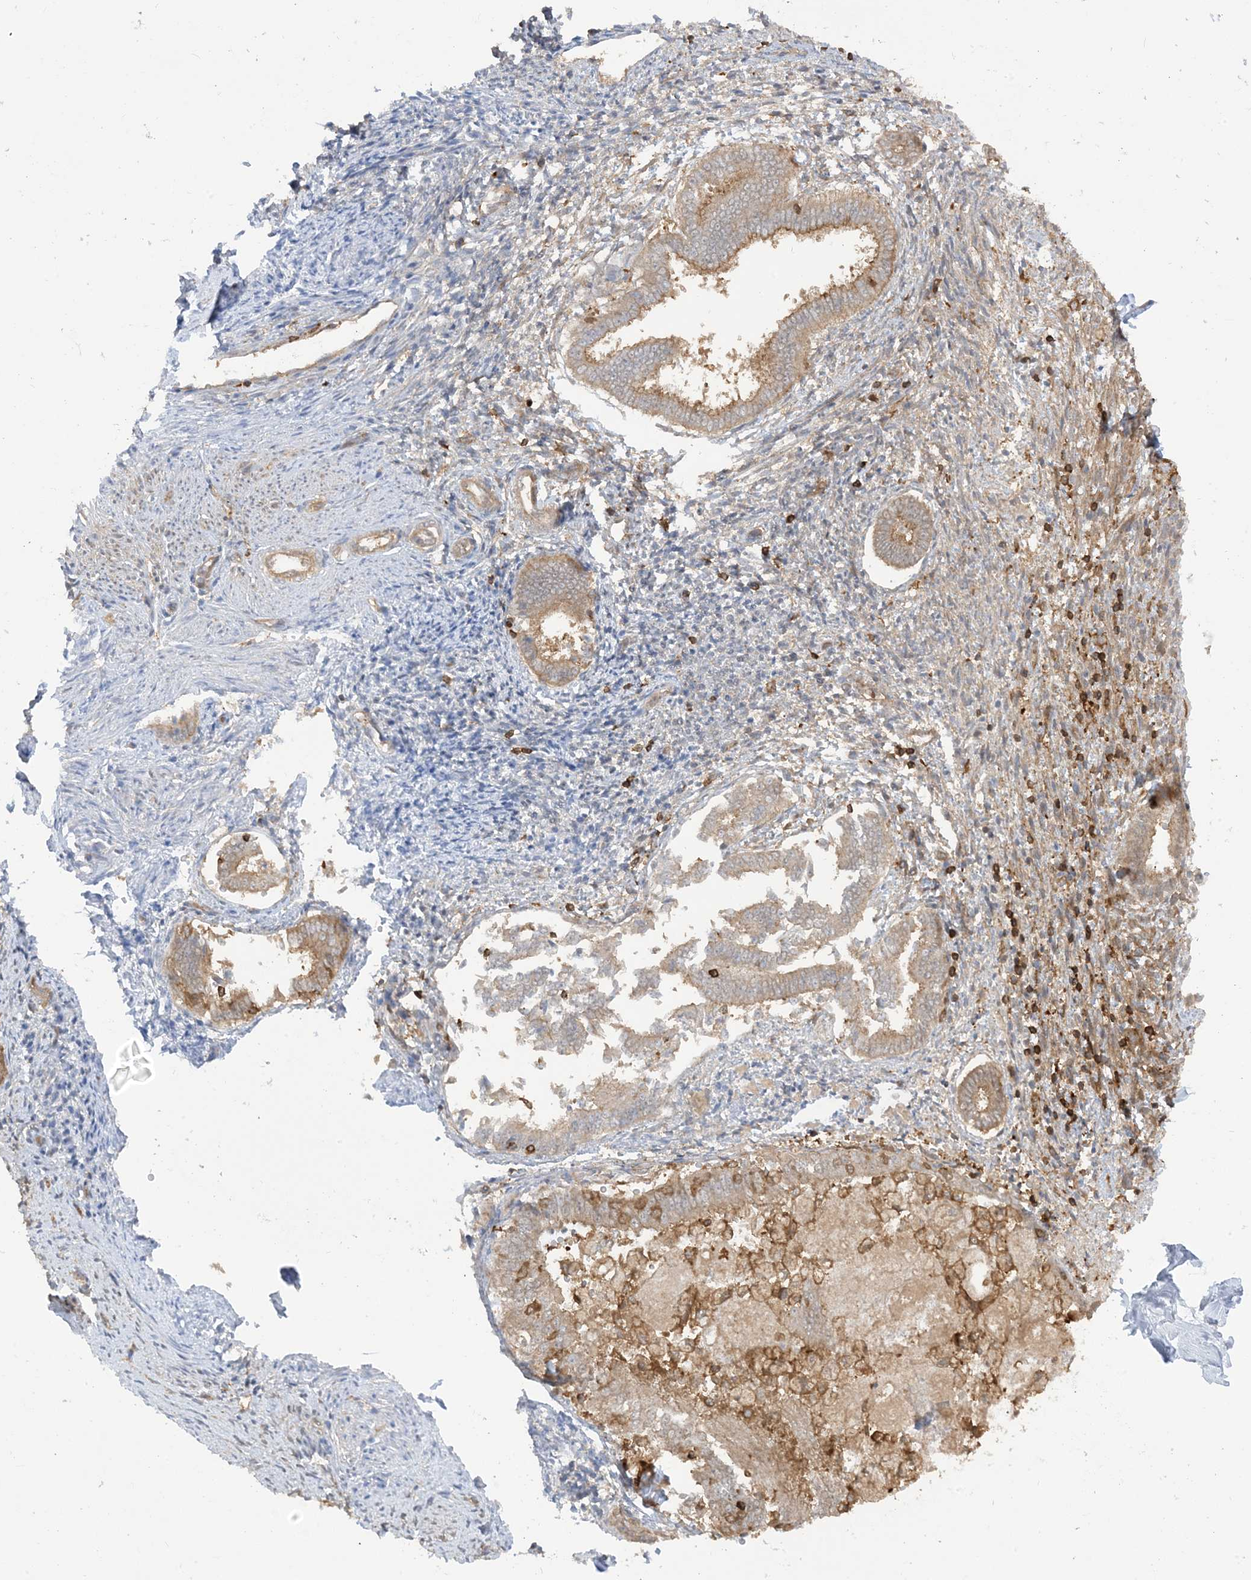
{"staining": {"intensity": "moderate", "quantity": "<25%", "location": "cytoplasmic/membranous"}, "tissue": "endometrium", "cell_type": "Cells in endometrial stroma", "image_type": "normal", "snomed": [{"axis": "morphology", "description": "Normal tissue, NOS"}, {"axis": "topography", "description": "Endometrium"}], "caption": "The photomicrograph exhibits staining of normal endometrium, revealing moderate cytoplasmic/membranous protein staining (brown color) within cells in endometrial stroma.", "gene": "CAPZB", "patient": {"sex": "female", "age": 56}}